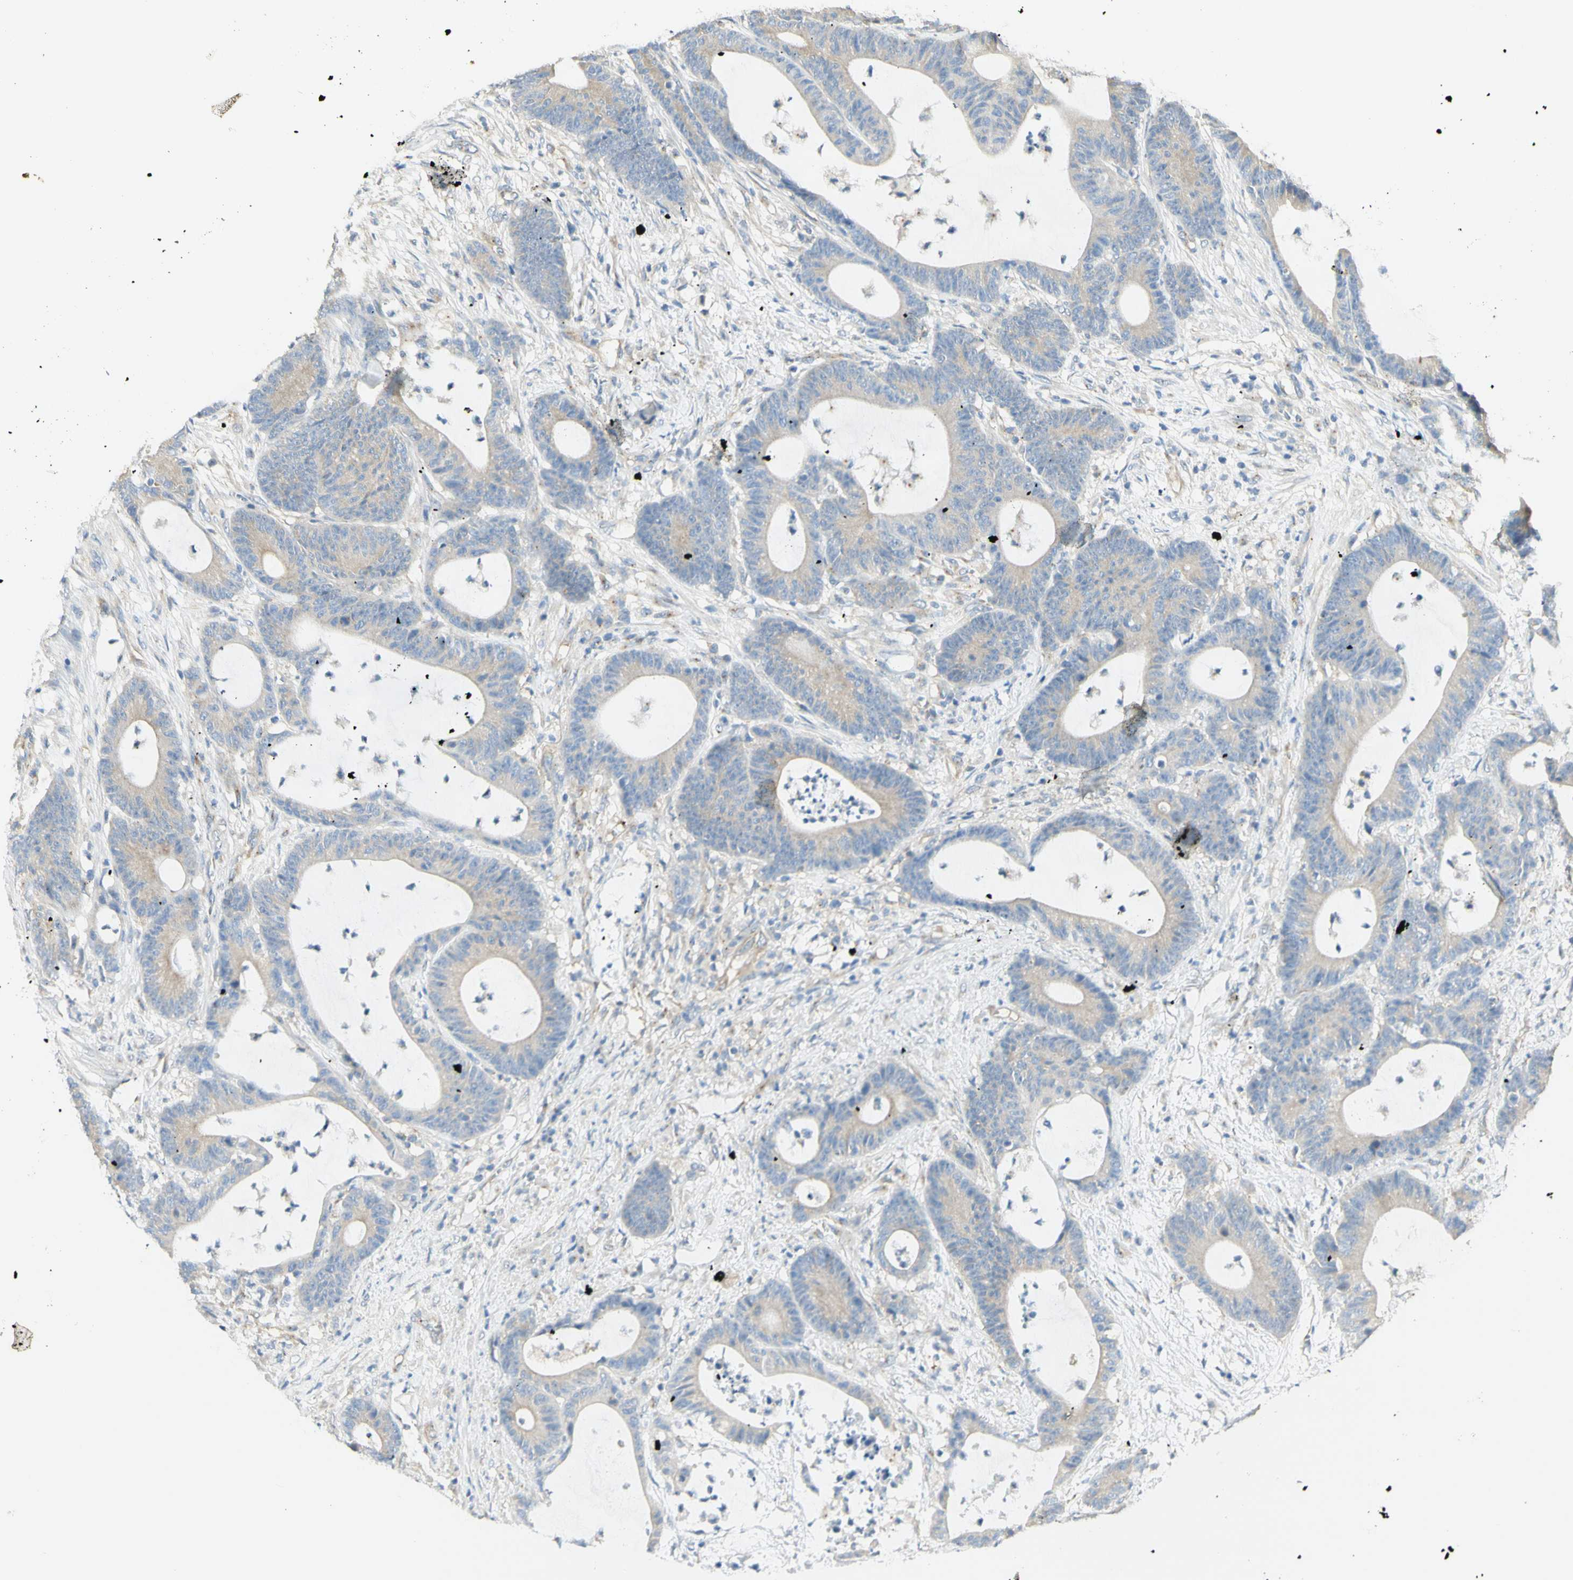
{"staining": {"intensity": "weak", "quantity": "<25%", "location": "cytoplasmic/membranous"}, "tissue": "colorectal cancer", "cell_type": "Tumor cells", "image_type": "cancer", "snomed": [{"axis": "morphology", "description": "Adenocarcinoma, NOS"}, {"axis": "topography", "description": "Colon"}], "caption": "Immunohistochemical staining of human colorectal adenocarcinoma demonstrates no significant staining in tumor cells.", "gene": "DYNC1H1", "patient": {"sex": "female", "age": 84}}